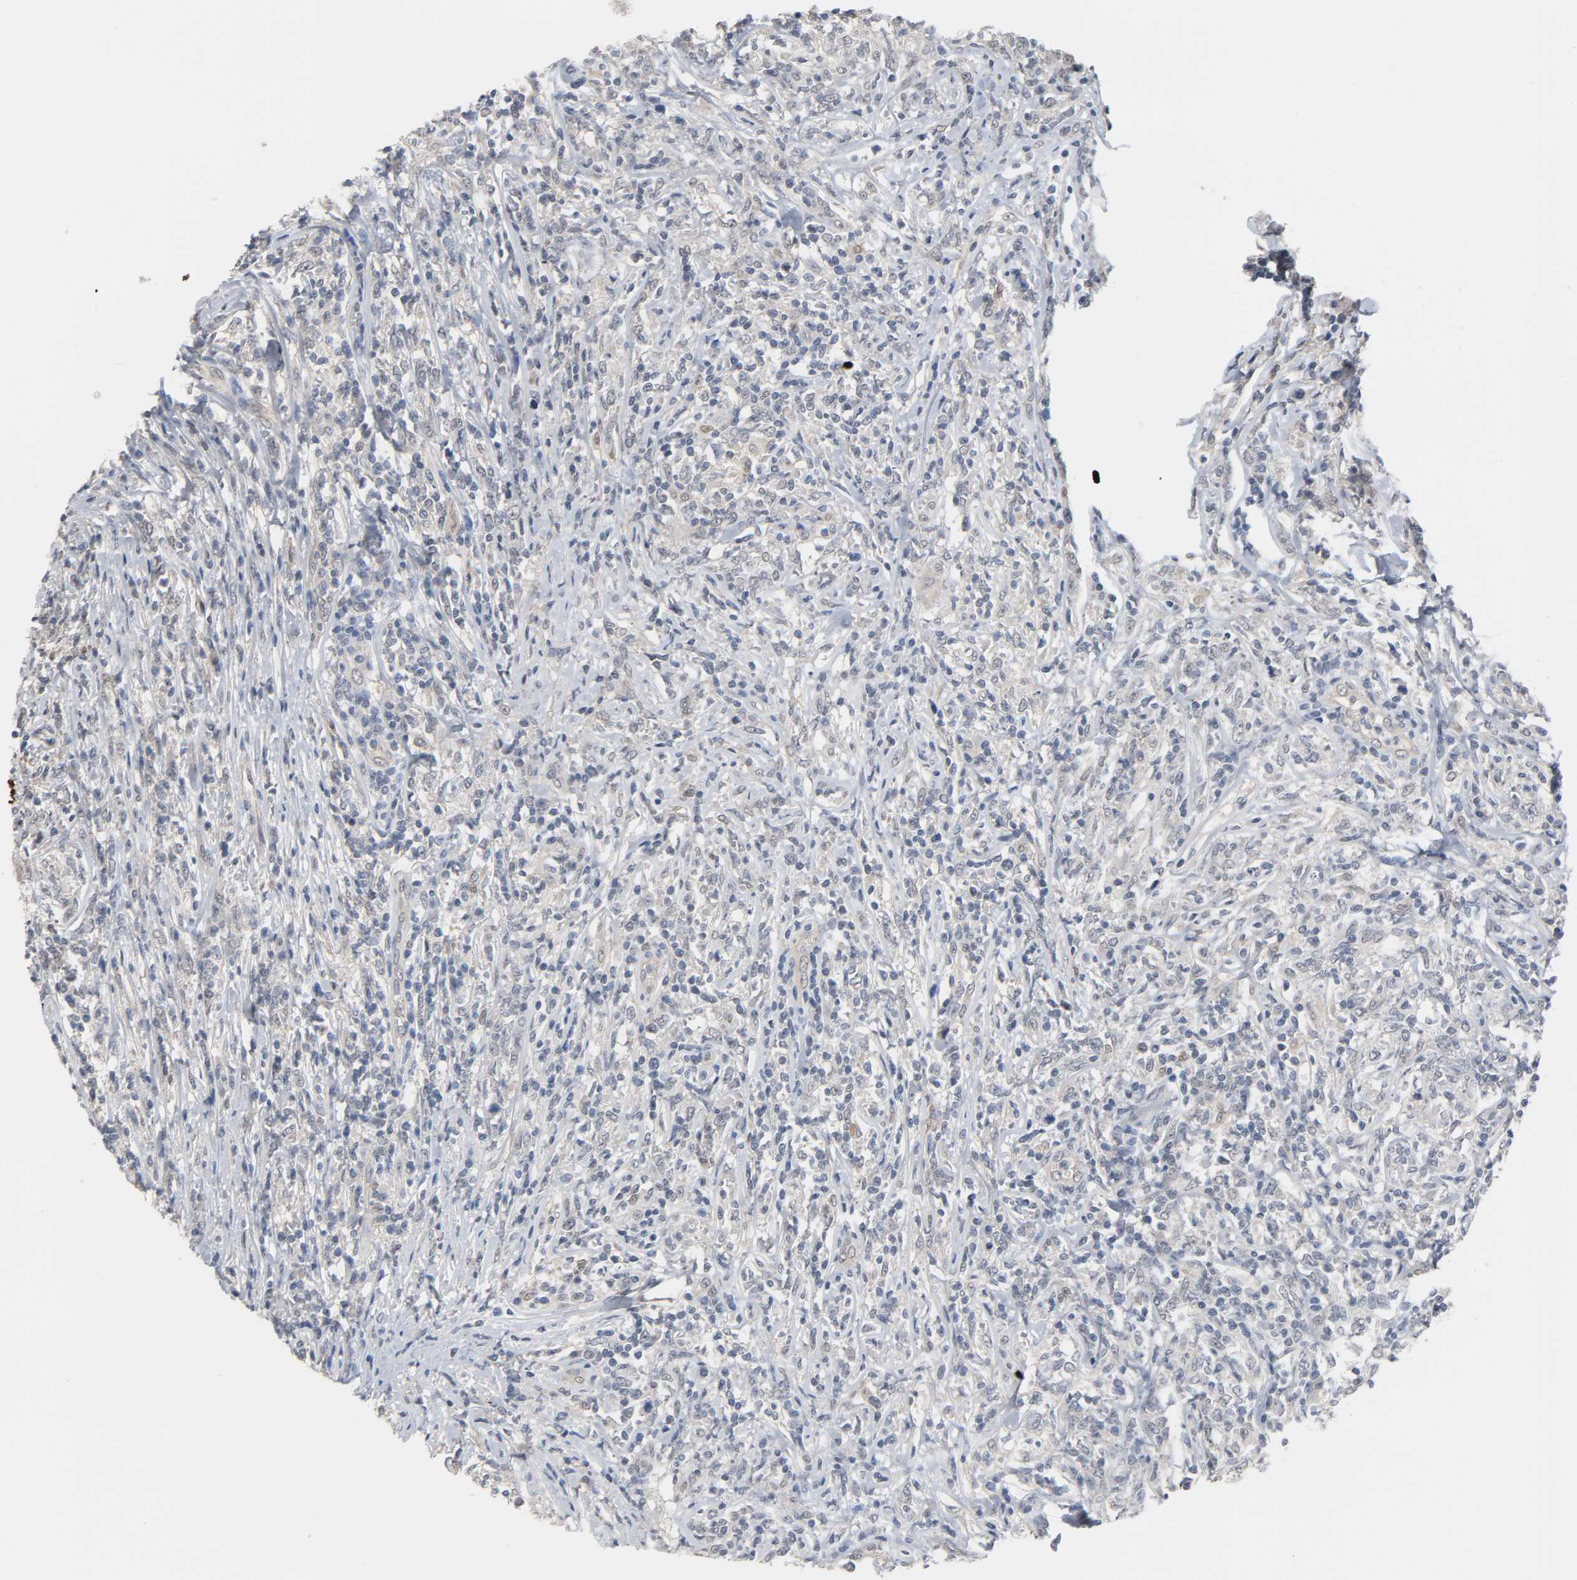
{"staining": {"intensity": "negative", "quantity": "none", "location": "none"}, "tissue": "lymphoma", "cell_type": "Tumor cells", "image_type": "cancer", "snomed": [{"axis": "morphology", "description": "Malignant lymphoma, non-Hodgkin's type, High grade"}, {"axis": "topography", "description": "Lymph node"}], "caption": "Micrograph shows no significant protein positivity in tumor cells of lymphoma.", "gene": "ACSS2", "patient": {"sex": "female", "age": 84}}